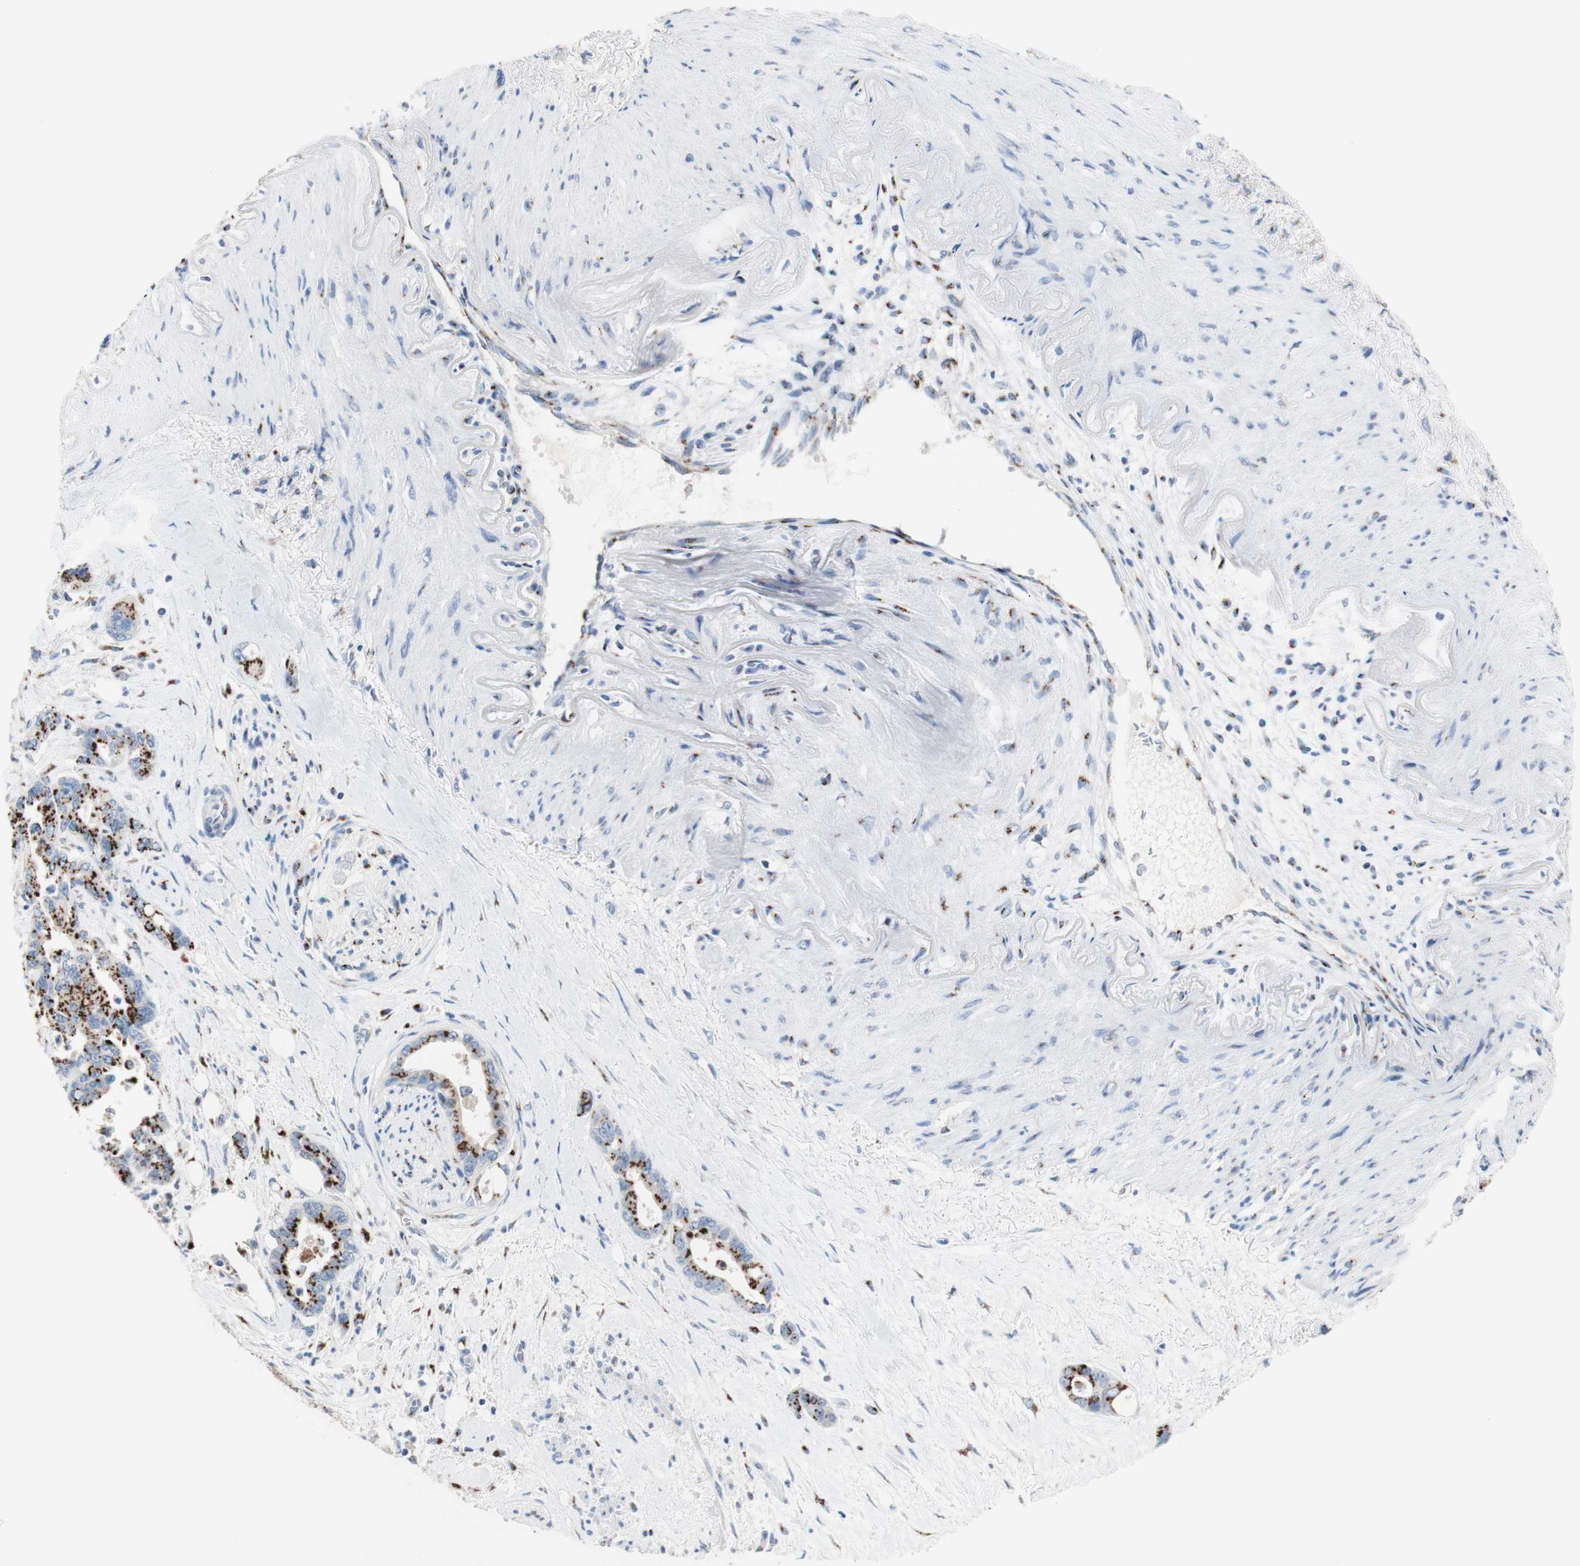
{"staining": {"intensity": "moderate", "quantity": "25%-75%", "location": "cytoplasmic/membranous"}, "tissue": "pancreatic cancer", "cell_type": "Tumor cells", "image_type": "cancer", "snomed": [{"axis": "morphology", "description": "Adenocarcinoma, NOS"}, {"axis": "topography", "description": "Pancreas"}], "caption": "Immunohistochemical staining of adenocarcinoma (pancreatic) displays medium levels of moderate cytoplasmic/membranous protein positivity in about 25%-75% of tumor cells.", "gene": "GALNT2", "patient": {"sex": "male", "age": 70}}